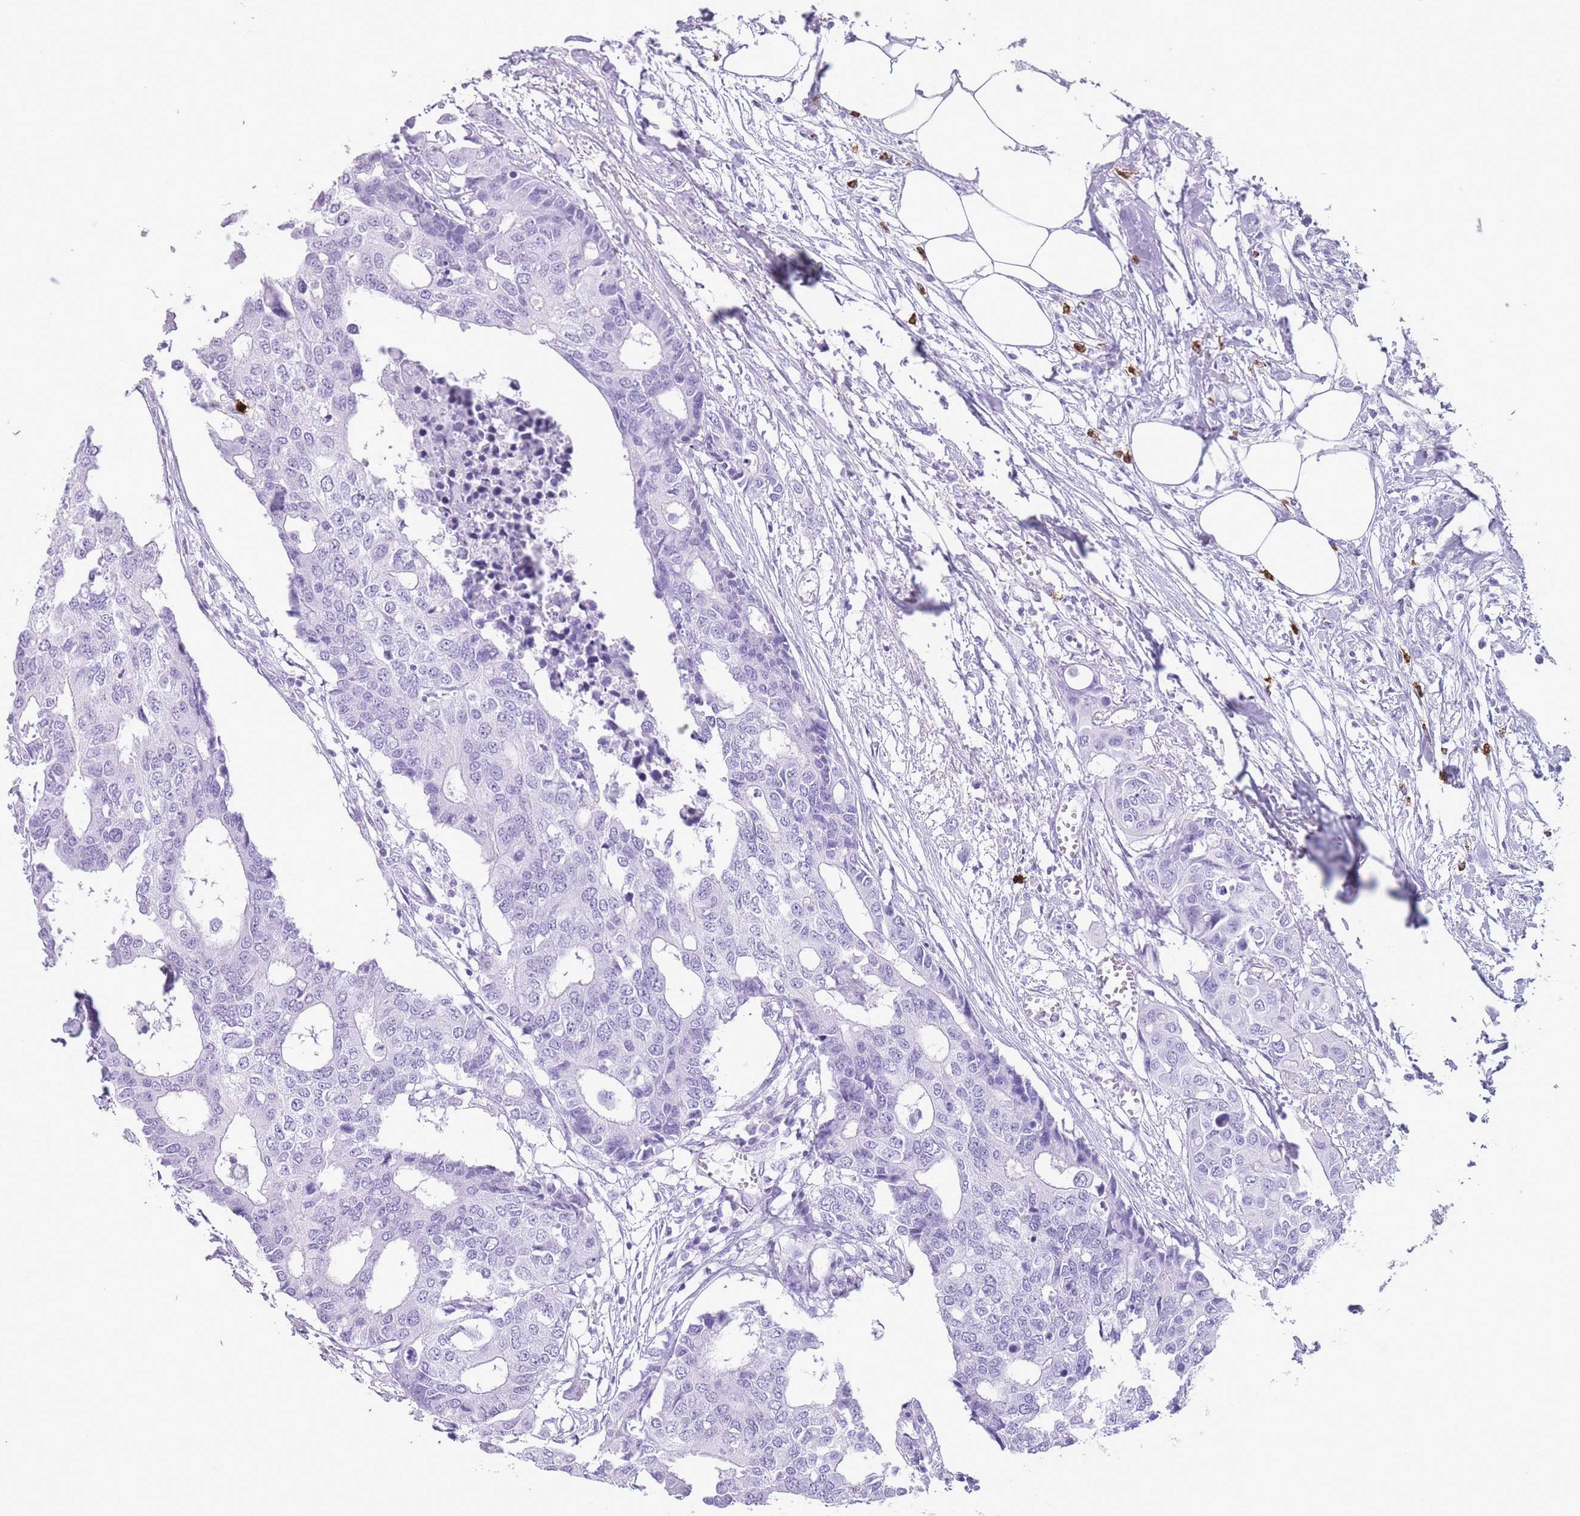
{"staining": {"intensity": "negative", "quantity": "none", "location": "none"}, "tissue": "colorectal cancer", "cell_type": "Tumor cells", "image_type": "cancer", "snomed": [{"axis": "morphology", "description": "Adenocarcinoma, NOS"}, {"axis": "topography", "description": "Colon"}], "caption": "The immunohistochemistry (IHC) image has no significant expression in tumor cells of adenocarcinoma (colorectal) tissue.", "gene": "OR4F21", "patient": {"sex": "male", "age": 77}}